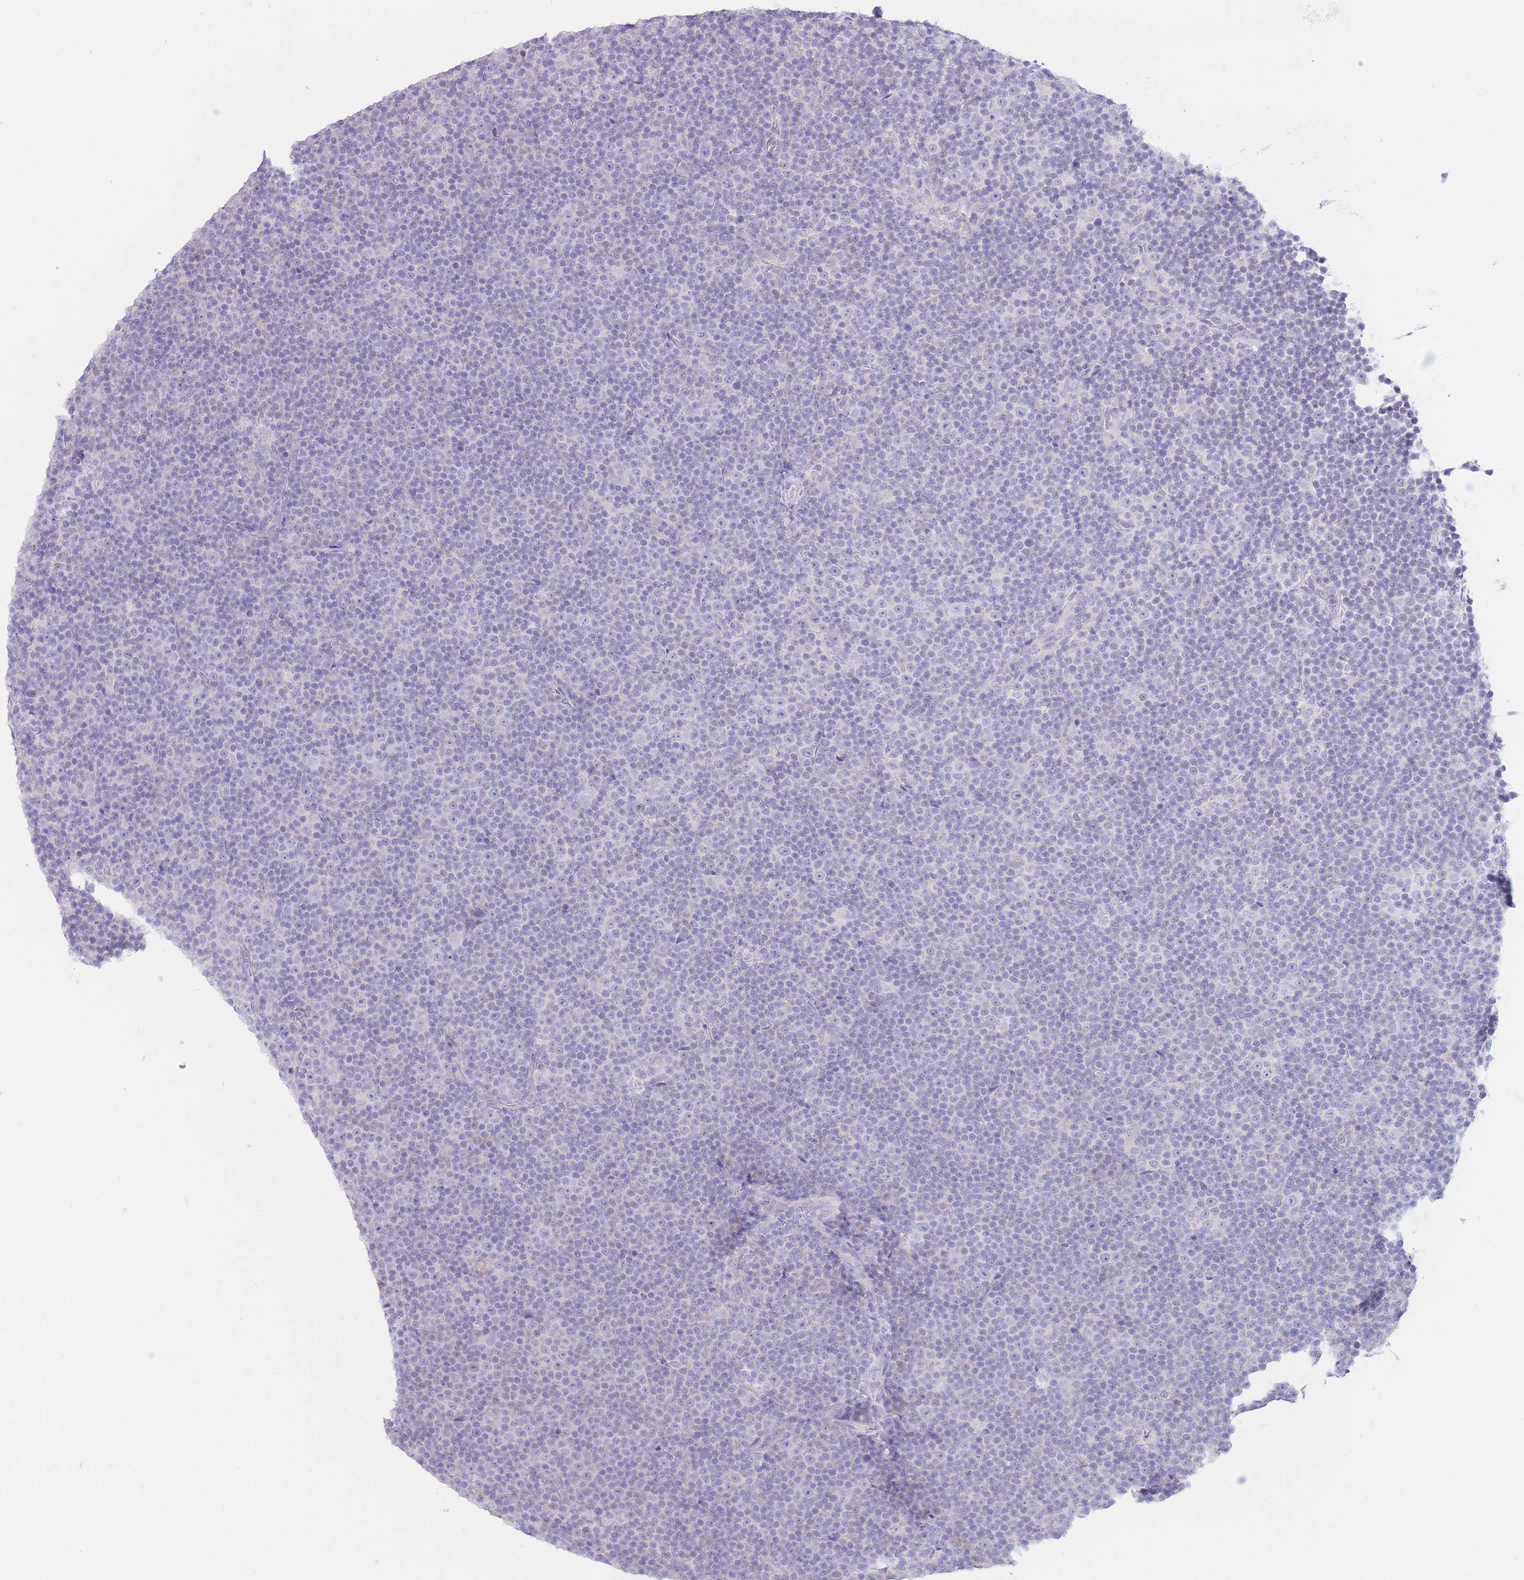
{"staining": {"intensity": "negative", "quantity": "none", "location": "none"}, "tissue": "lymphoma", "cell_type": "Tumor cells", "image_type": "cancer", "snomed": [{"axis": "morphology", "description": "Malignant lymphoma, non-Hodgkin's type, Low grade"}, {"axis": "topography", "description": "Lymph node"}], "caption": "The photomicrograph shows no significant positivity in tumor cells of lymphoma. (Brightfield microscopy of DAB immunohistochemistry at high magnification).", "gene": "FAH", "patient": {"sex": "female", "age": 67}}